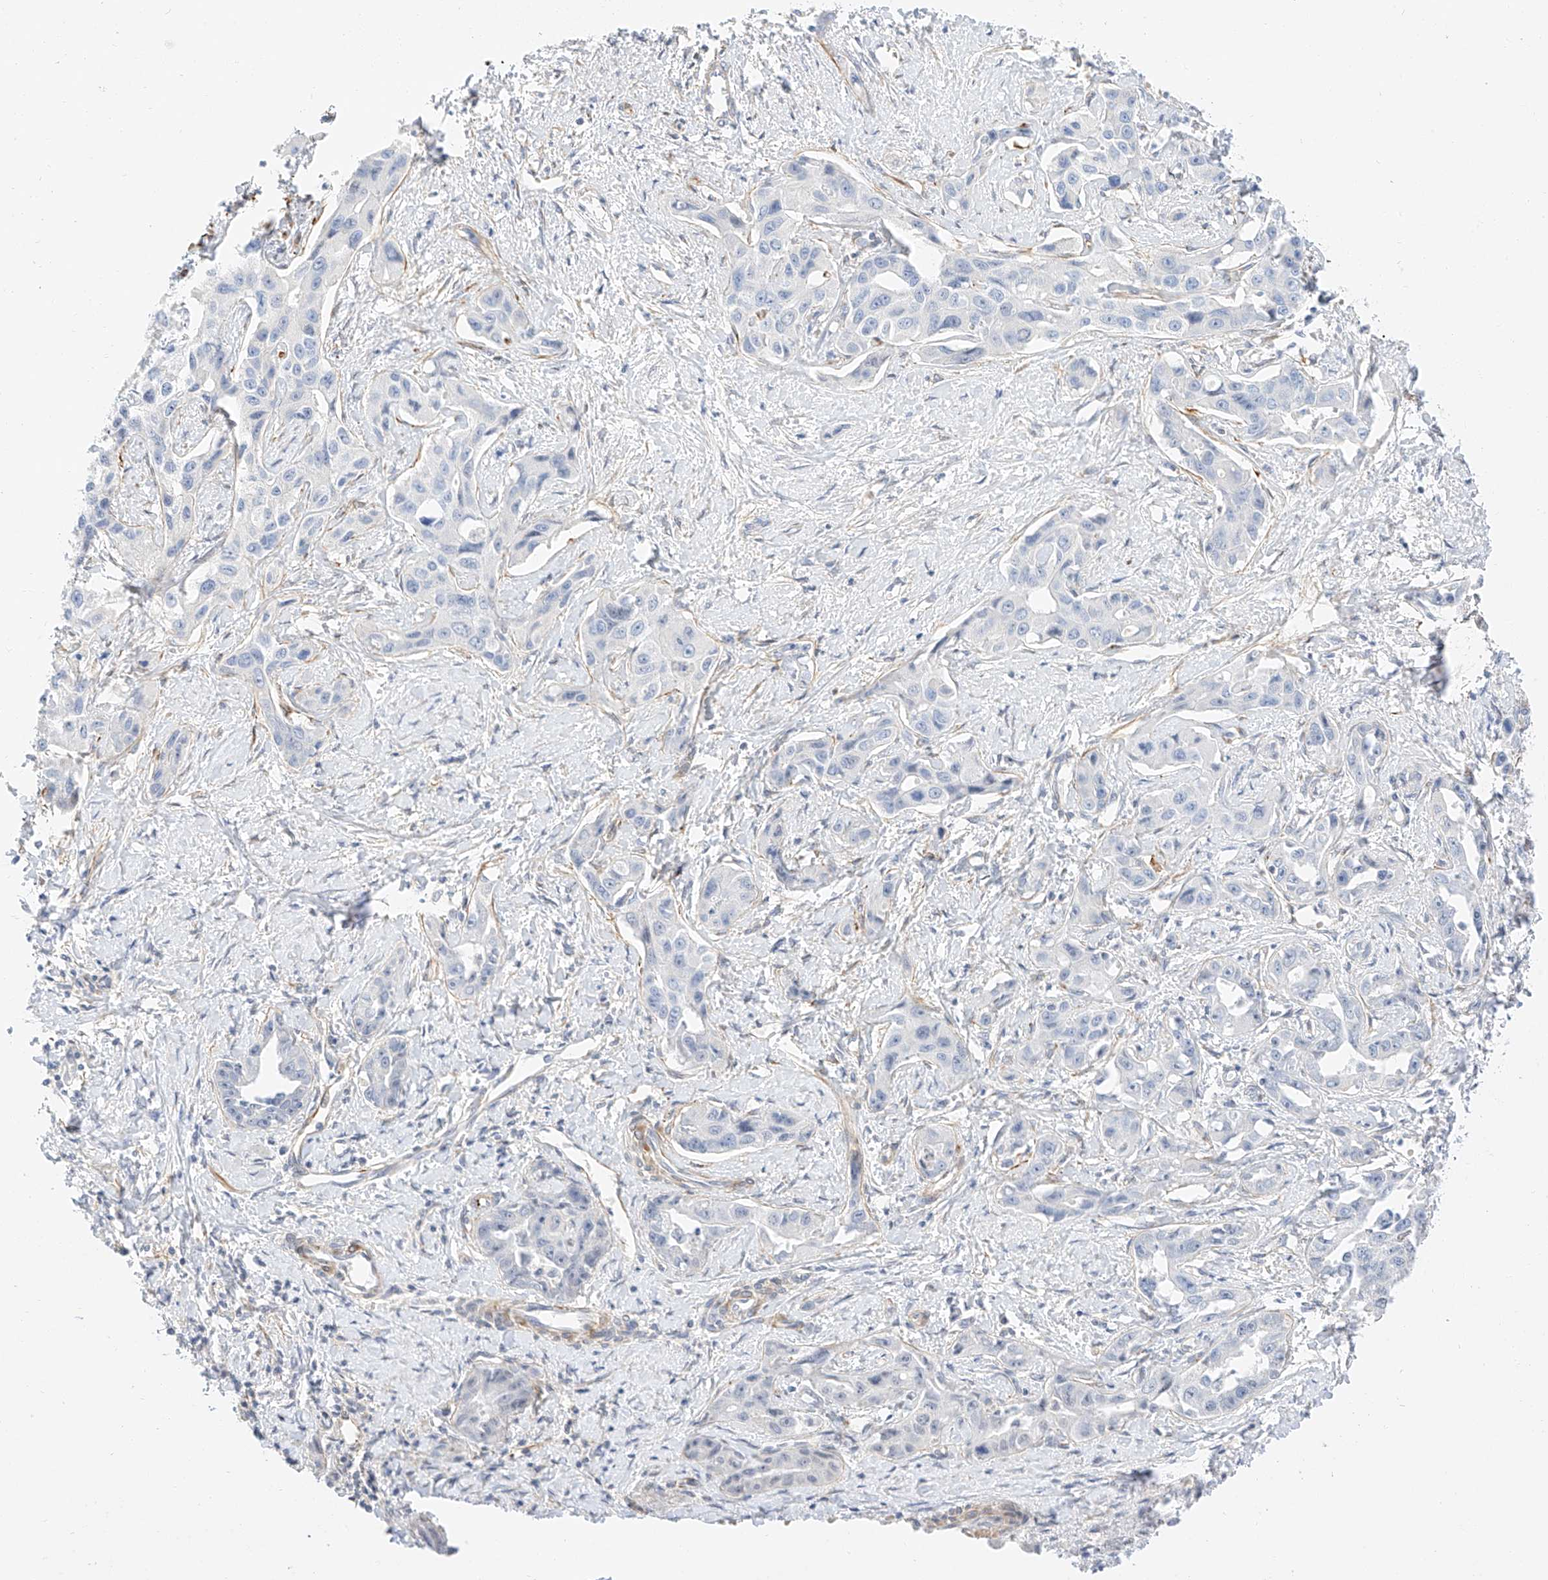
{"staining": {"intensity": "negative", "quantity": "none", "location": "none"}, "tissue": "liver cancer", "cell_type": "Tumor cells", "image_type": "cancer", "snomed": [{"axis": "morphology", "description": "Cholangiocarcinoma"}, {"axis": "topography", "description": "Liver"}], "caption": "There is no significant positivity in tumor cells of liver cancer.", "gene": "CDCP2", "patient": {"sex": "male", "age": 59}}